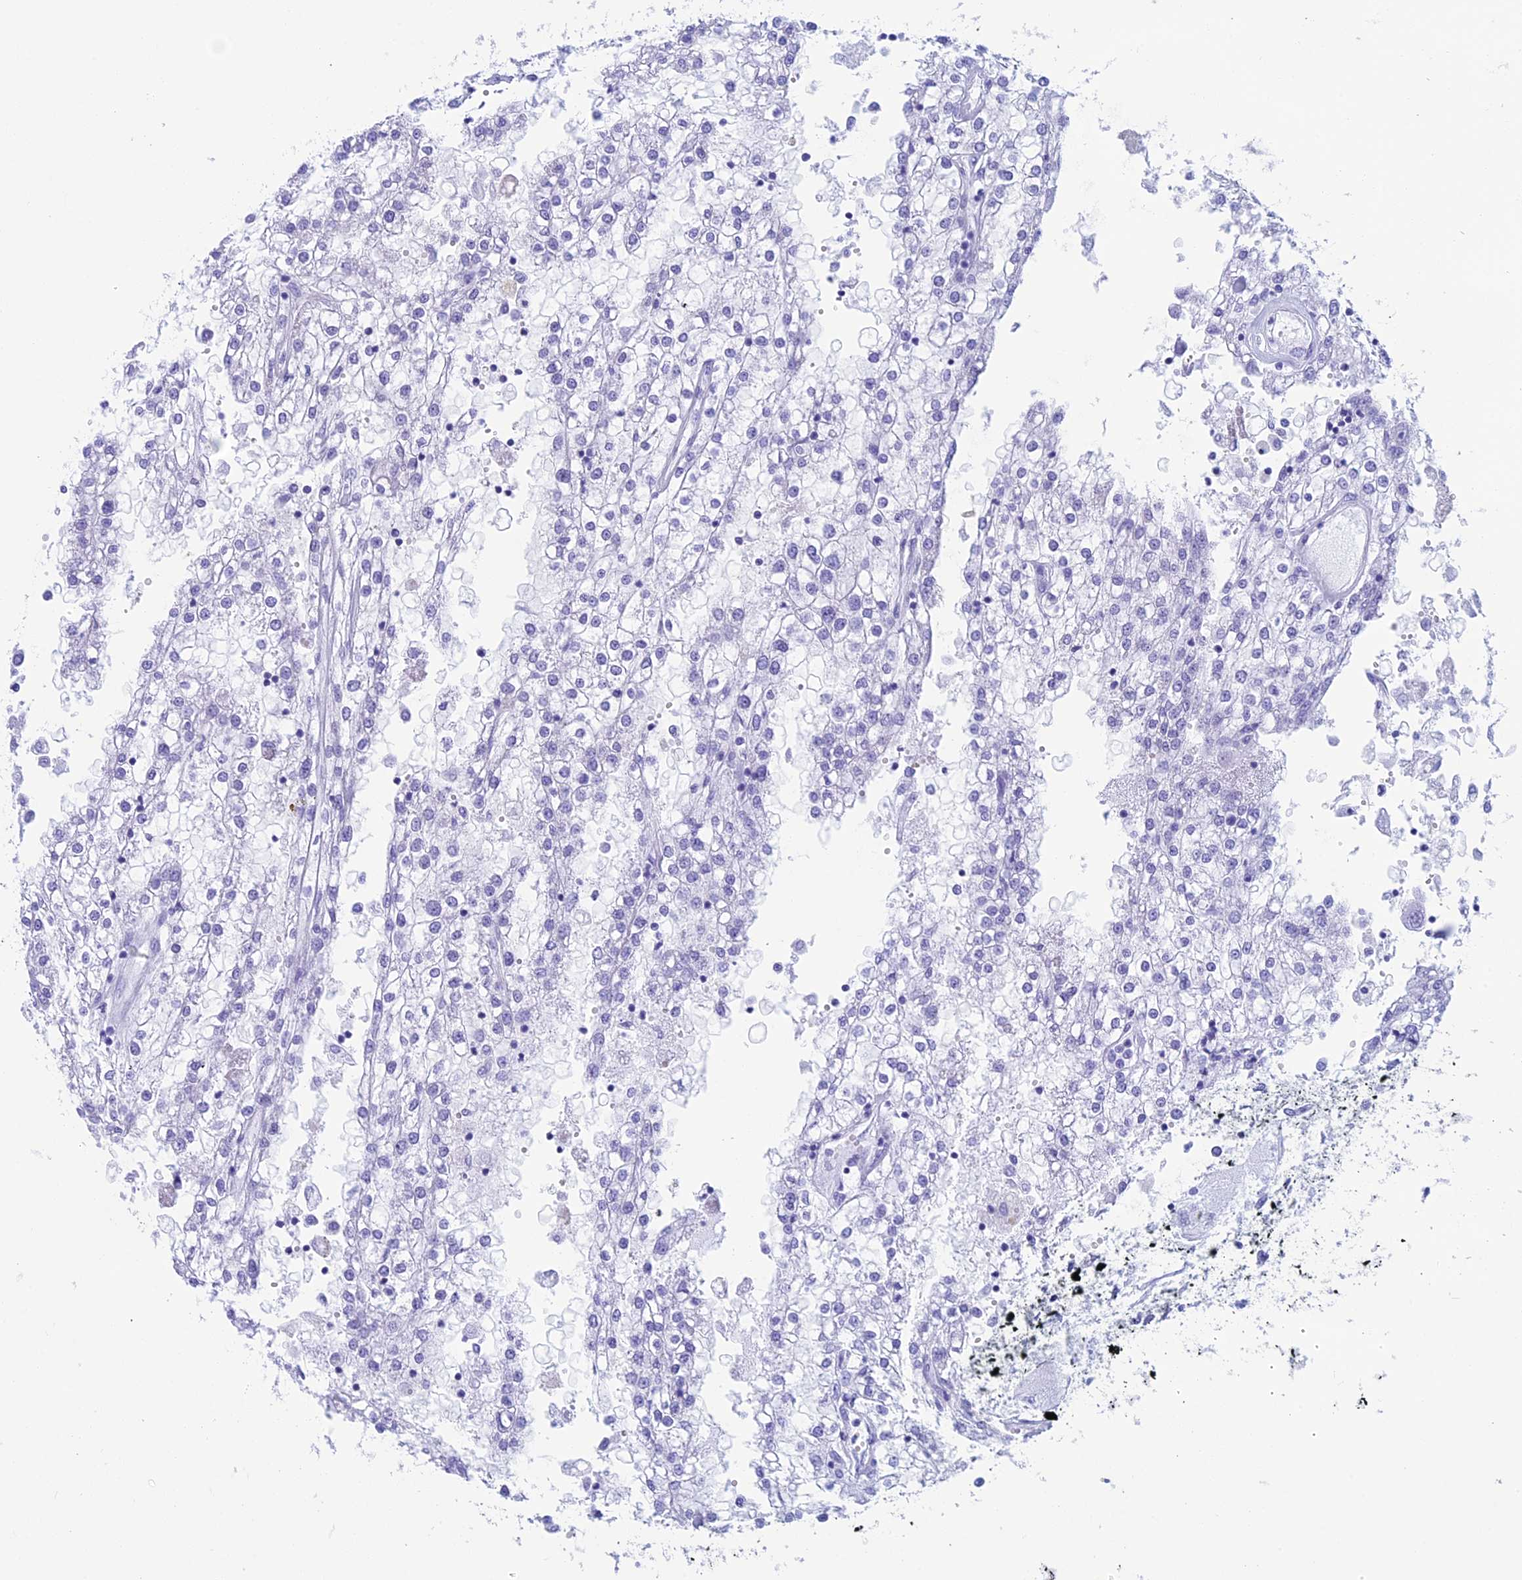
{"staining": {"intensity": "negative", "quantity": "none", "location": "none"}, "tissue": "renal cancer", "cell_type": "Tumor cells", "image_type": "cancer", "snomed": [{"axis": "morphology", "description": "Adenocarcinoma, NOS"}, {"axis": "topography", "description": "Kidney"}], "caption": "This is an IHC image of renal adenocarcinoma. There is no expression in tumor cells.", "gene": "FAM169A", "patient": {"sex": "female", "age": 52}}